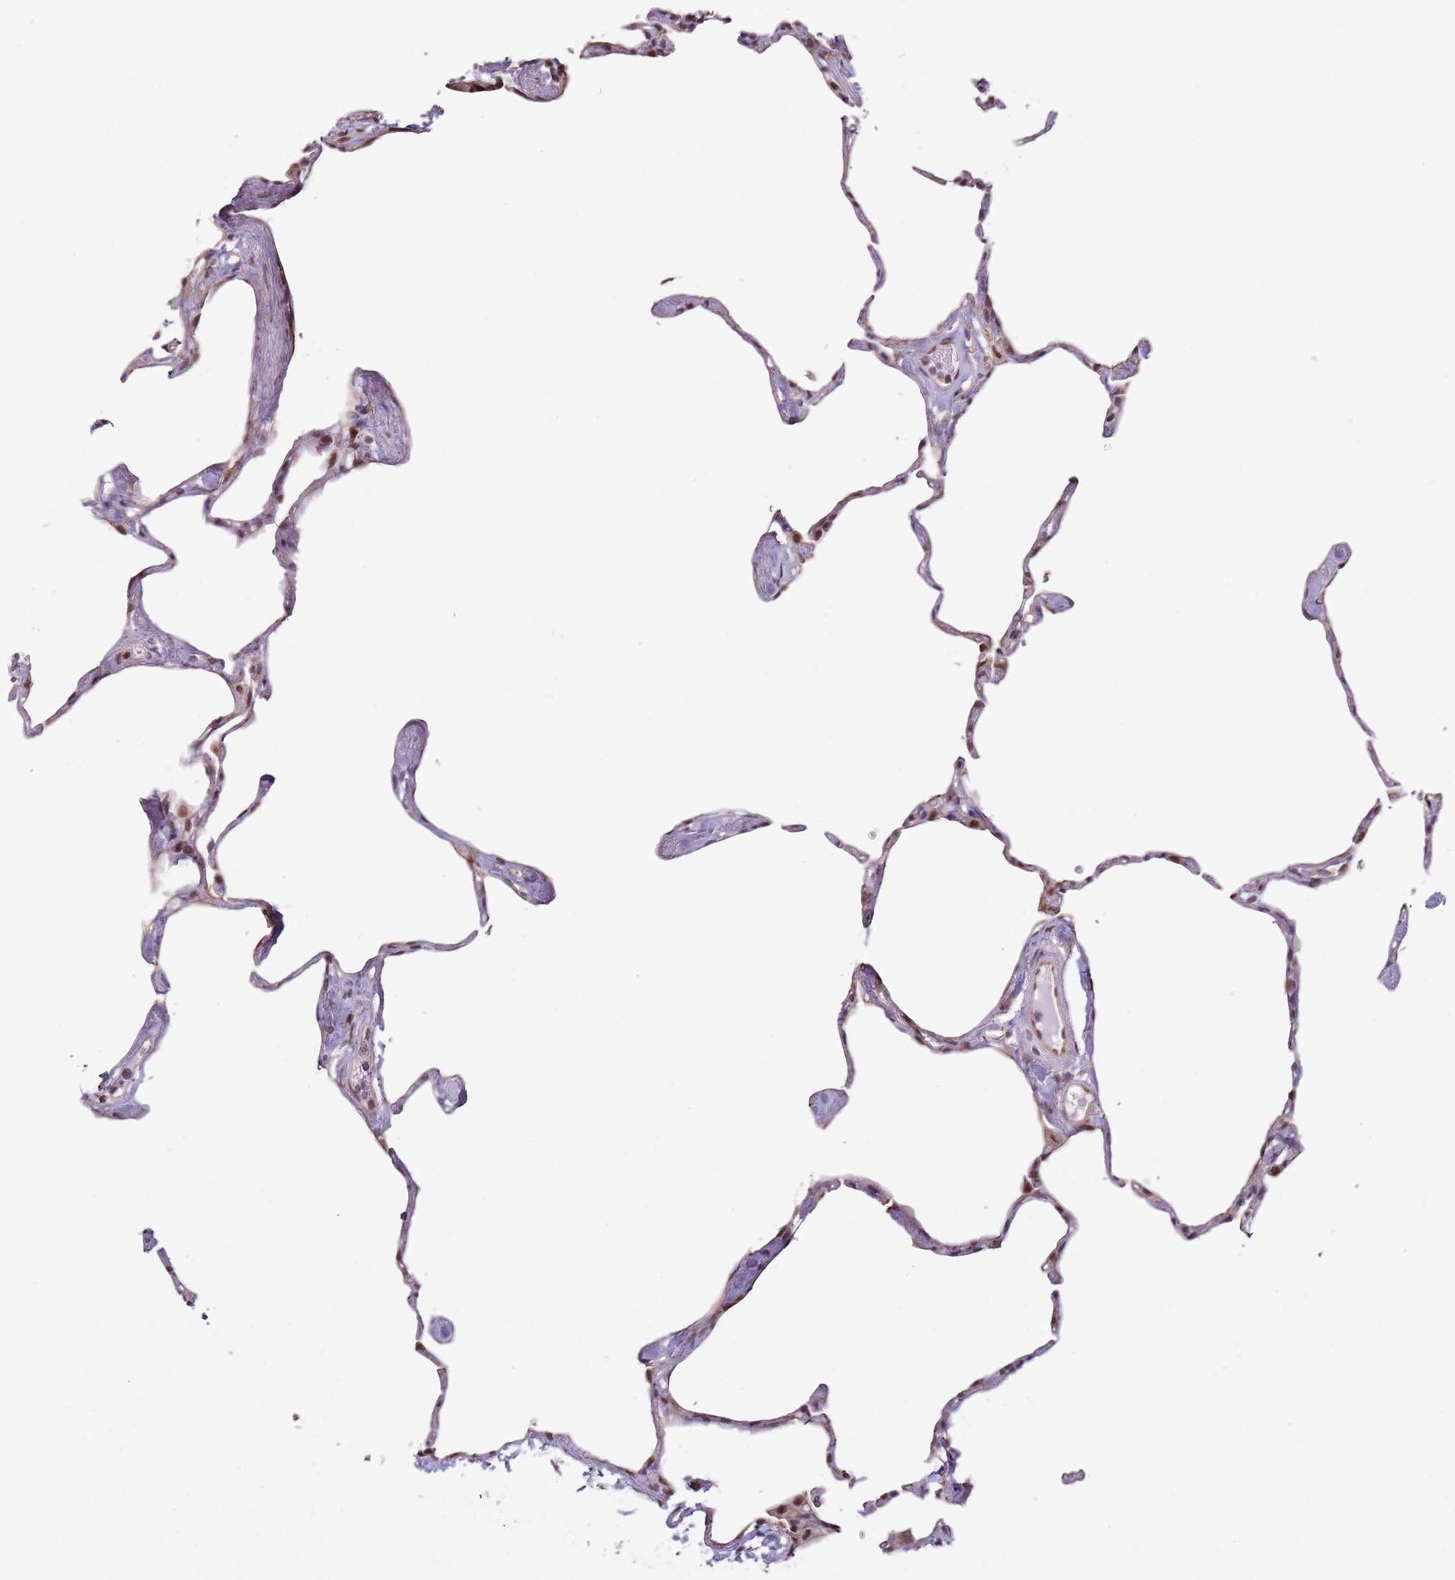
{"staining": {"intensity": "moderate", "quantity": "<25%", "location": "cytoplasmic/membranous,nuclear"}, "tissue": "lung", "cell_type": "Alveolar cells", "image_type": "normal", "snomed": [{"axis": "morphology", "description": "Normal tissue, NOS"}, {"axis": "topography", "description": "Lung"}], "caption": "Alveolar cells exhibit moderate cytoplasmic/membranous,nuclear positivity in approximately <25% of cells in unremarkable lung.", "gene": "PSMD4", "patient": {"sex": "male", "age": 65}}